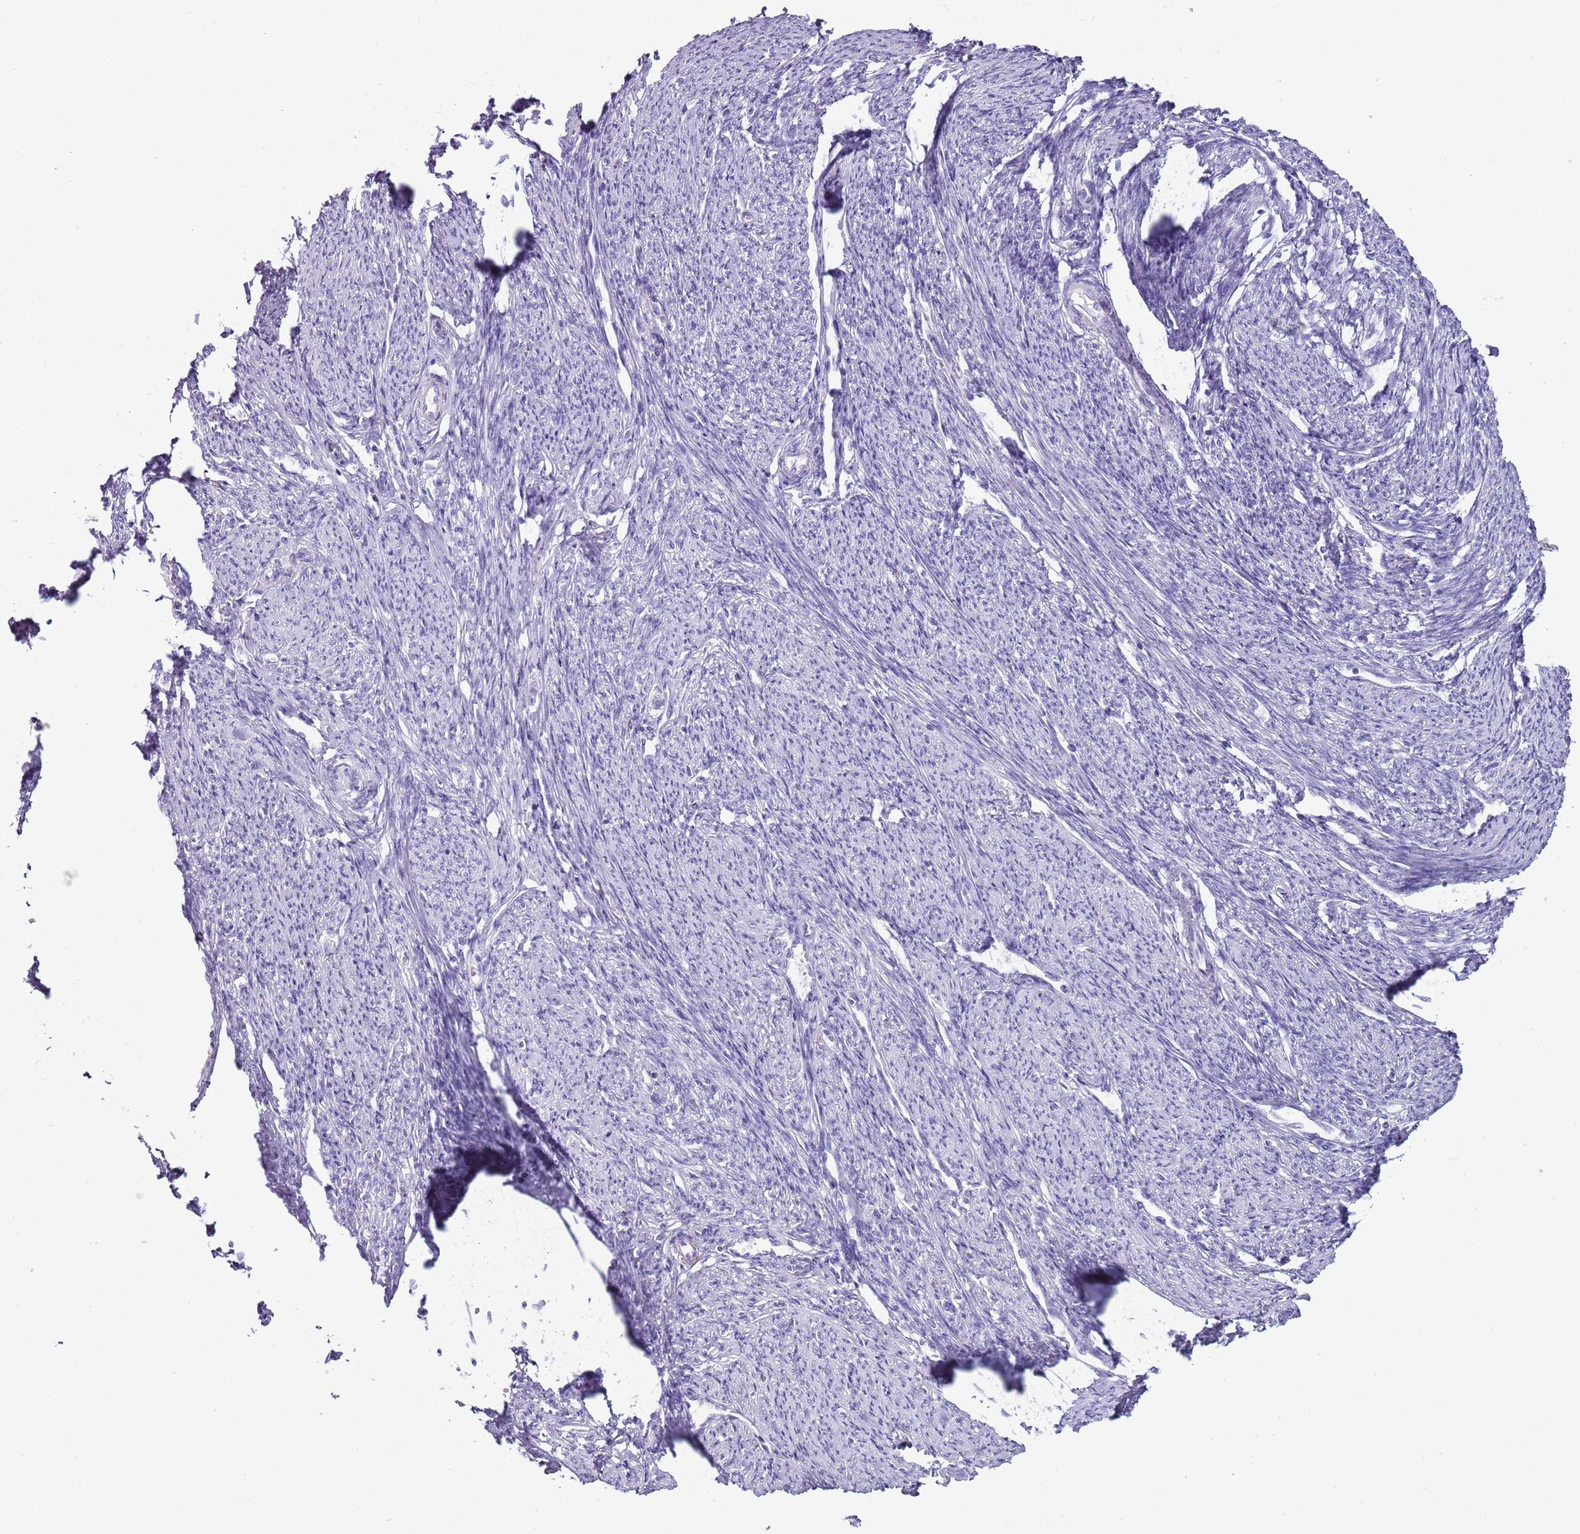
{"staining": {"intensity": "negative", "quantity": "none", "location": "none"}, "tissue": "smooth muscle", "cell_type": "Smooth muscle cells", "image_type": "normal", "snomed": [{"axis": "morphology", "description": "Normal tissue, NOS"}, {"axis": "topography", "description": "Smooth muscle"}, {"axis": "topography", "description": "Uterus"}], "caption": "This image is of normal smooth muscle stained with immunohistochemistry (IHC) to label a protein in brown with the nuclei are counter-stained blue. There is no staining in smooth muscle cells. Brightfield microscopy of IHC stained with DAB (brown) and hematoxylin (blue), captured at high magnification.", "gene": "SLC23A1", "patient": {"sex": "female", "age": 59}}